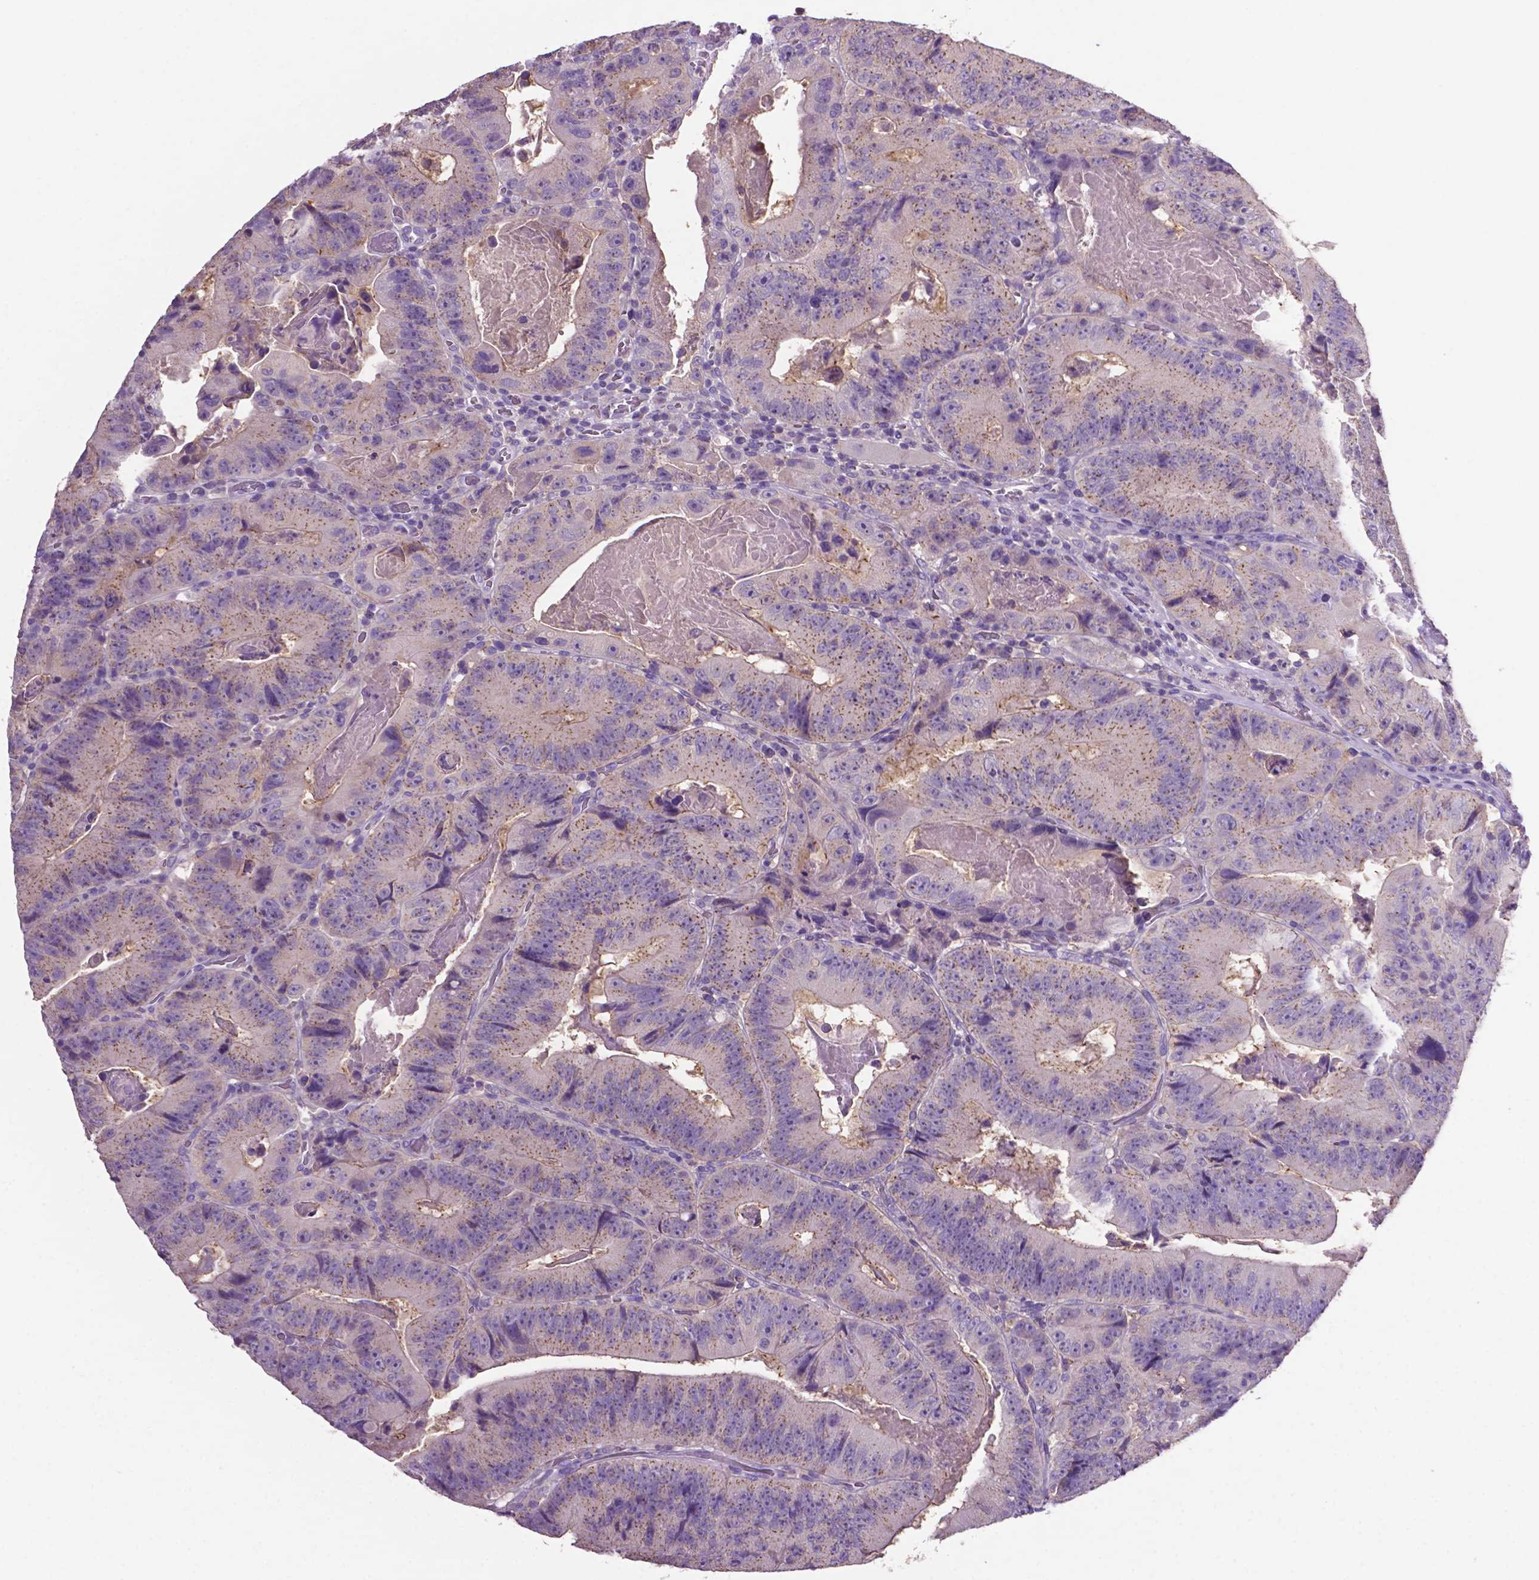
{"staining": {"intensity": "weak", "quantity": "25%-75%", "location": "cytoplasmic/membranous"}, "tissue": "colorectal cancer", "cell_type": "Tumor cells", "image_type": "cancer", "snomed": [{"axis": "morphology", "description": "Adenocarcinoma, NOS"}, {"axis": "topography", "description": "Colon"}], "caption": "Colorectal cancer stained with a protein marker shows weak staining in tumor cells.", "gene": "PRPS2", "patient": {"sex": "female", "age": 86}}